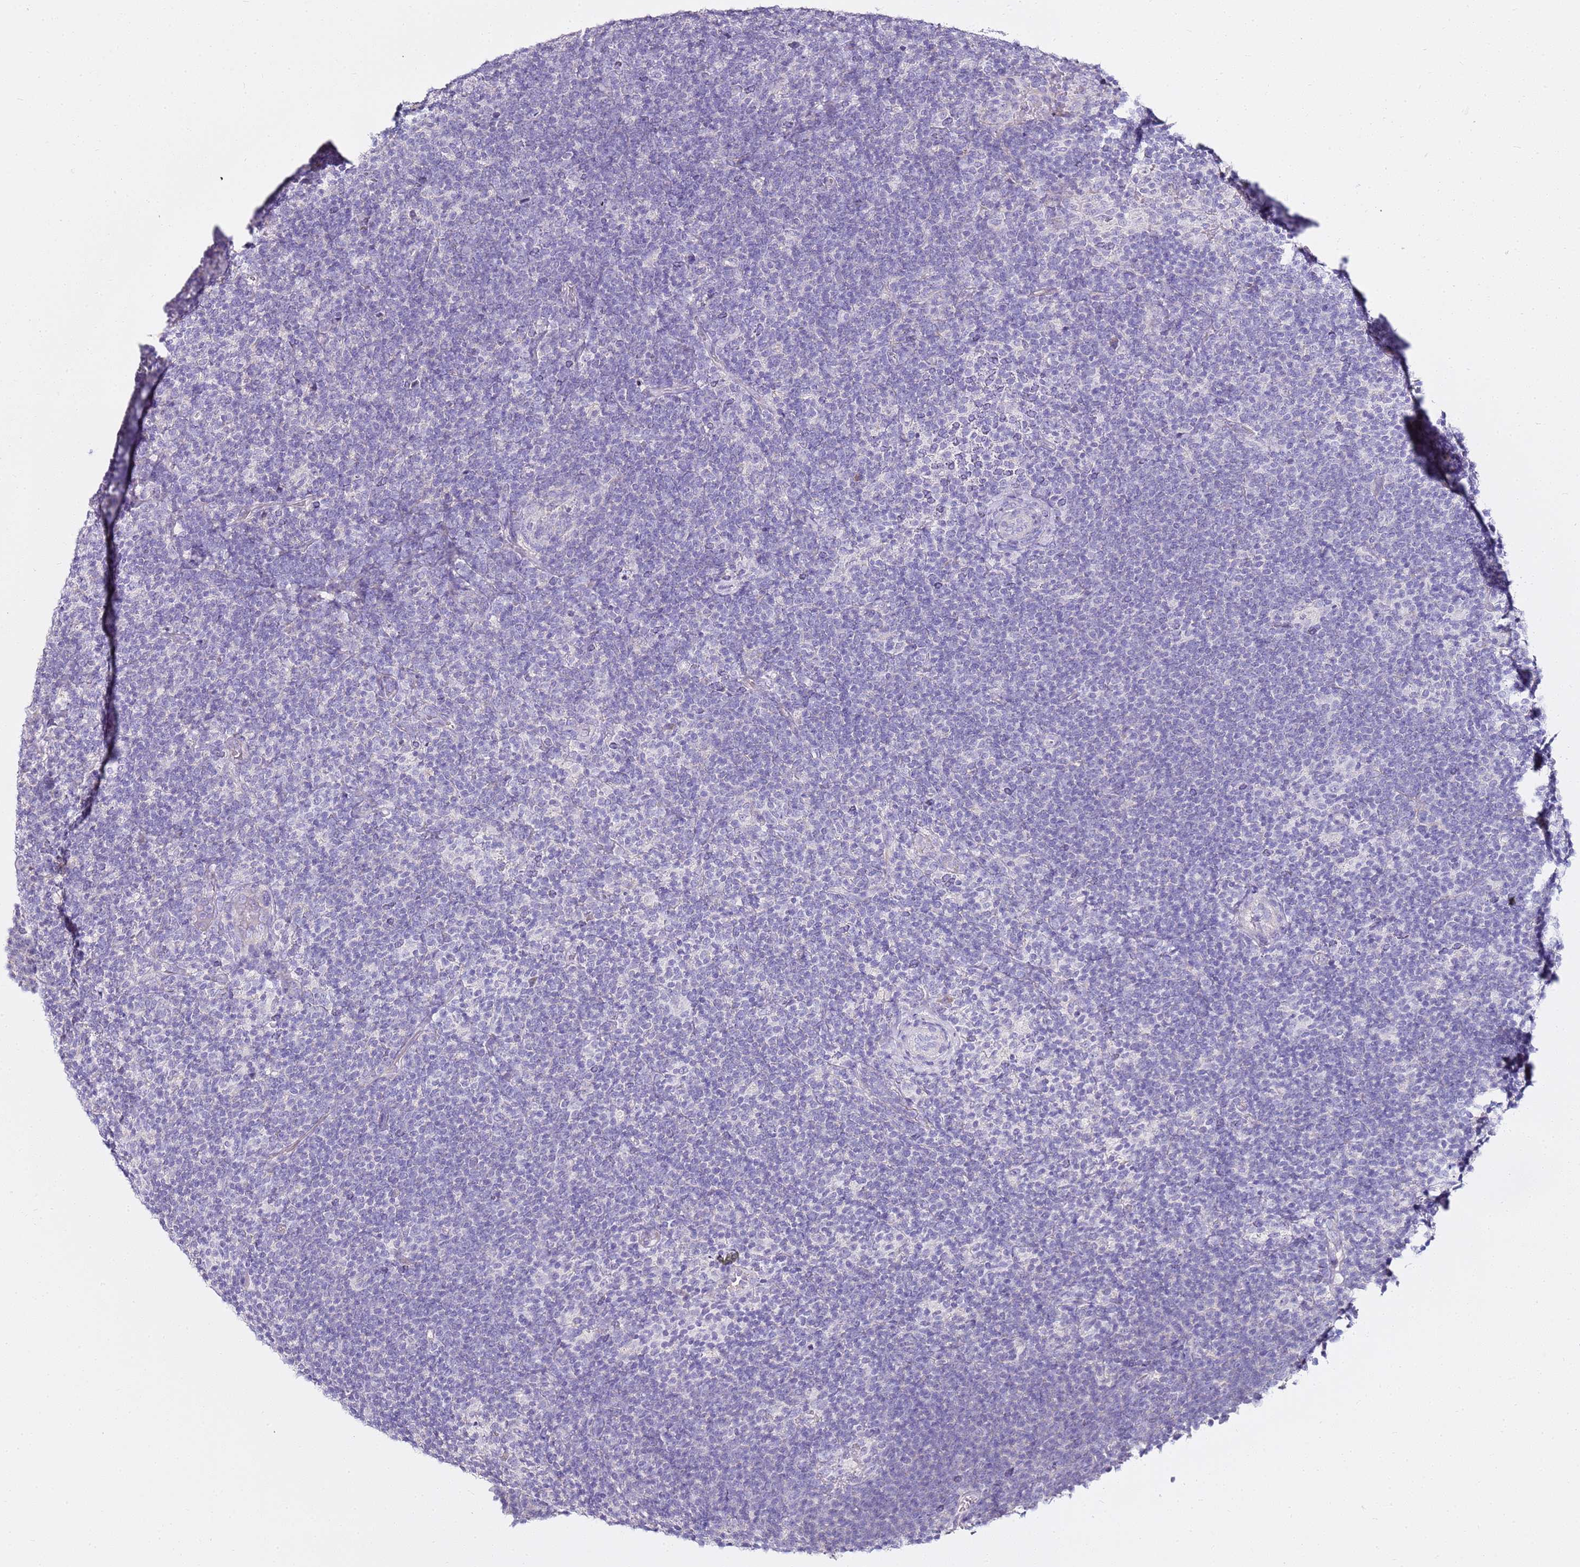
{"staining": {"intensity": "negative", "quantity": "none", "location": "none"}, "tissue": "lymphoma", "cell_type": "Tumor cells", "image_type": "cancer", "snomed": [{"axis": "morphology", "description": "Hodgkin's disease, NOS"}, {"axis": "topography", "description": "Lymph node"}], "caption": "Tumor cells are negative for protein expression in human lymphoma.", "gene": "MYBPC3", "patient": {"sex": "female", "age": 57}}